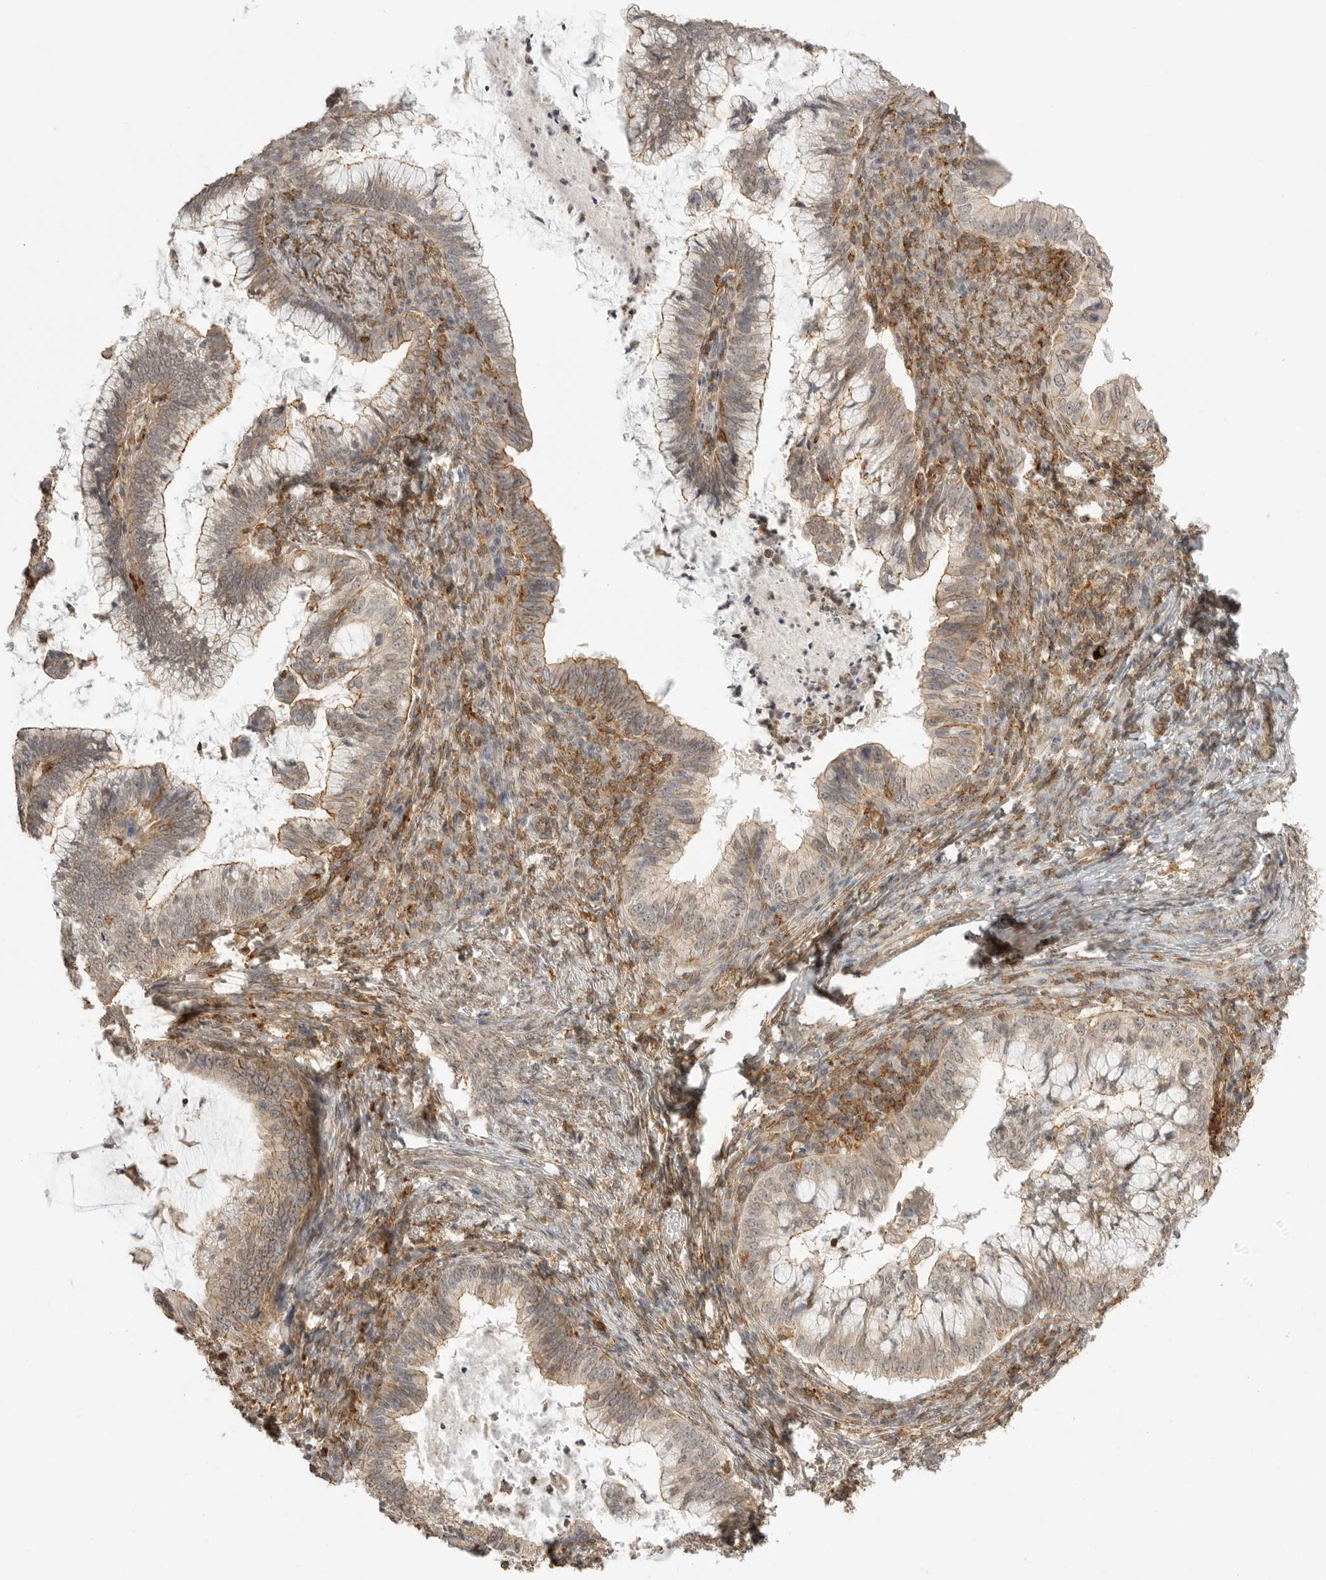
{"staining": {"intensity": "weak", "quantity": ">75%", "location": "cytoplasmic/membranous"}, "tissue": "cervical cancer", "cell_type": "Tumor cells", "image_type": "cancer", "snomed": [{"axis": "morphology", "description": "Adenocarcinoma, NOS"}, {"axis": "topography", "description": "Cervix"}], "caption": "Protein staining of cervical adenocarcinoma tissue reveals weak cytoplasmic/membranous positivity in about >75% of tumor cells.", "gene": "GPC2", "patient": {"sex": "female", "age": 36}}